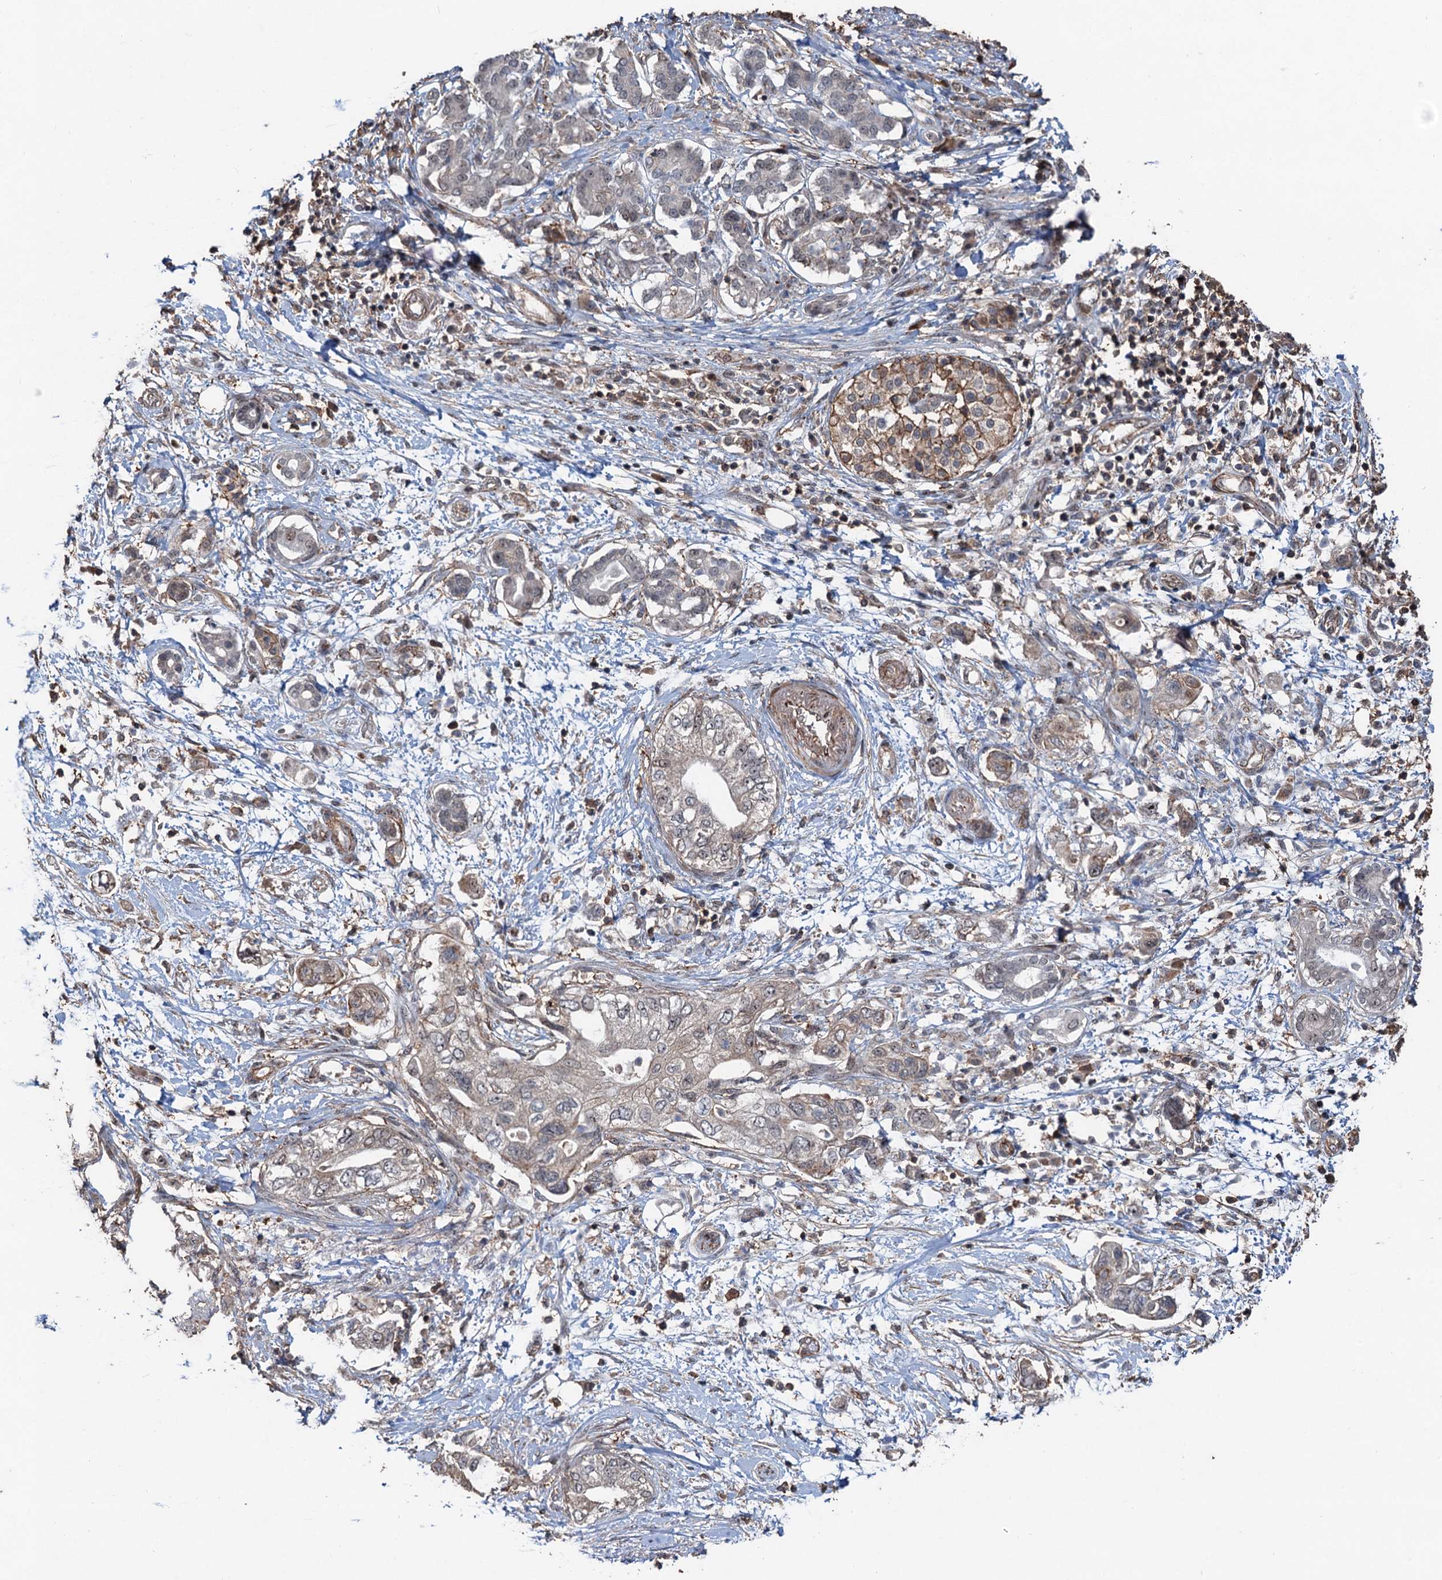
{"staining": {"intensity": "weak", "quantity": "<25%", "location": "nuclear"}, "tissue": "pancreatic cancer", "cell_type": "Tumor cells", "image_type": "cancer", "snomed": [{"axis": "morphology", "description": "Adenocarcinoma, NOS"}, {"axis": "topography", "description": "Pancreas"}], "caption": "Immunohistochemical staining of human adenocarcinoma (pancreatic) shows no significant staining in tumor cells.", "gene": "TMA16", "patient": {"sex": "female", "age": 73}}